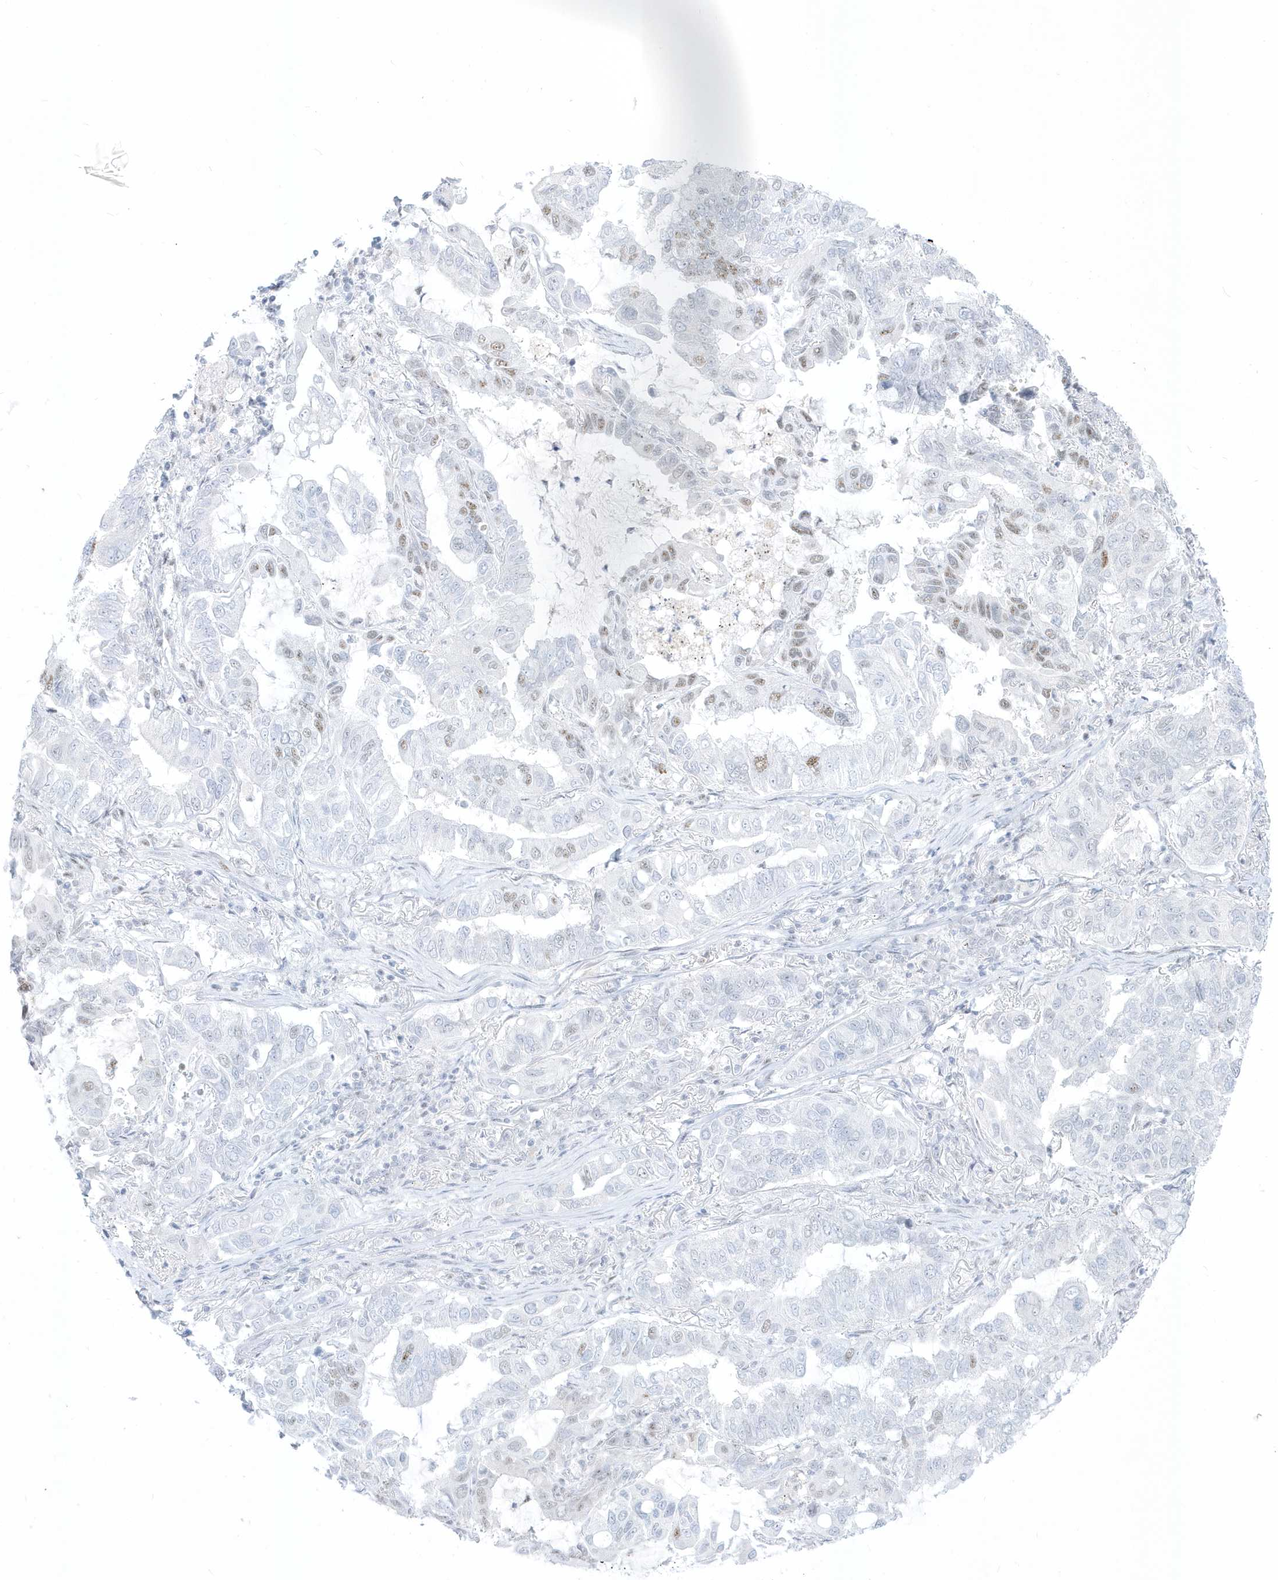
{"staining": {"intensity": "moderate", "quantity": "<25%", "location": "nuclear"}, "tissue": "lung cancer", "cell_type": "Tumor cells", "image_type": "cancer", "snomed": [{"axis": "morphology", "description": "Adenocarcinoma, NOS"}, {"axis": "topography", "description": "Lung"}], "caption": "DAB (3,3'-diaminobenzidine) immunohistochemical staining of human adenocarcinoma (lung) displays moderate nuclear protein expression in approximately <25% of tumor cells.", "gene": "PLEKHN1", "patient": {"sex": "male", "age": 64}}